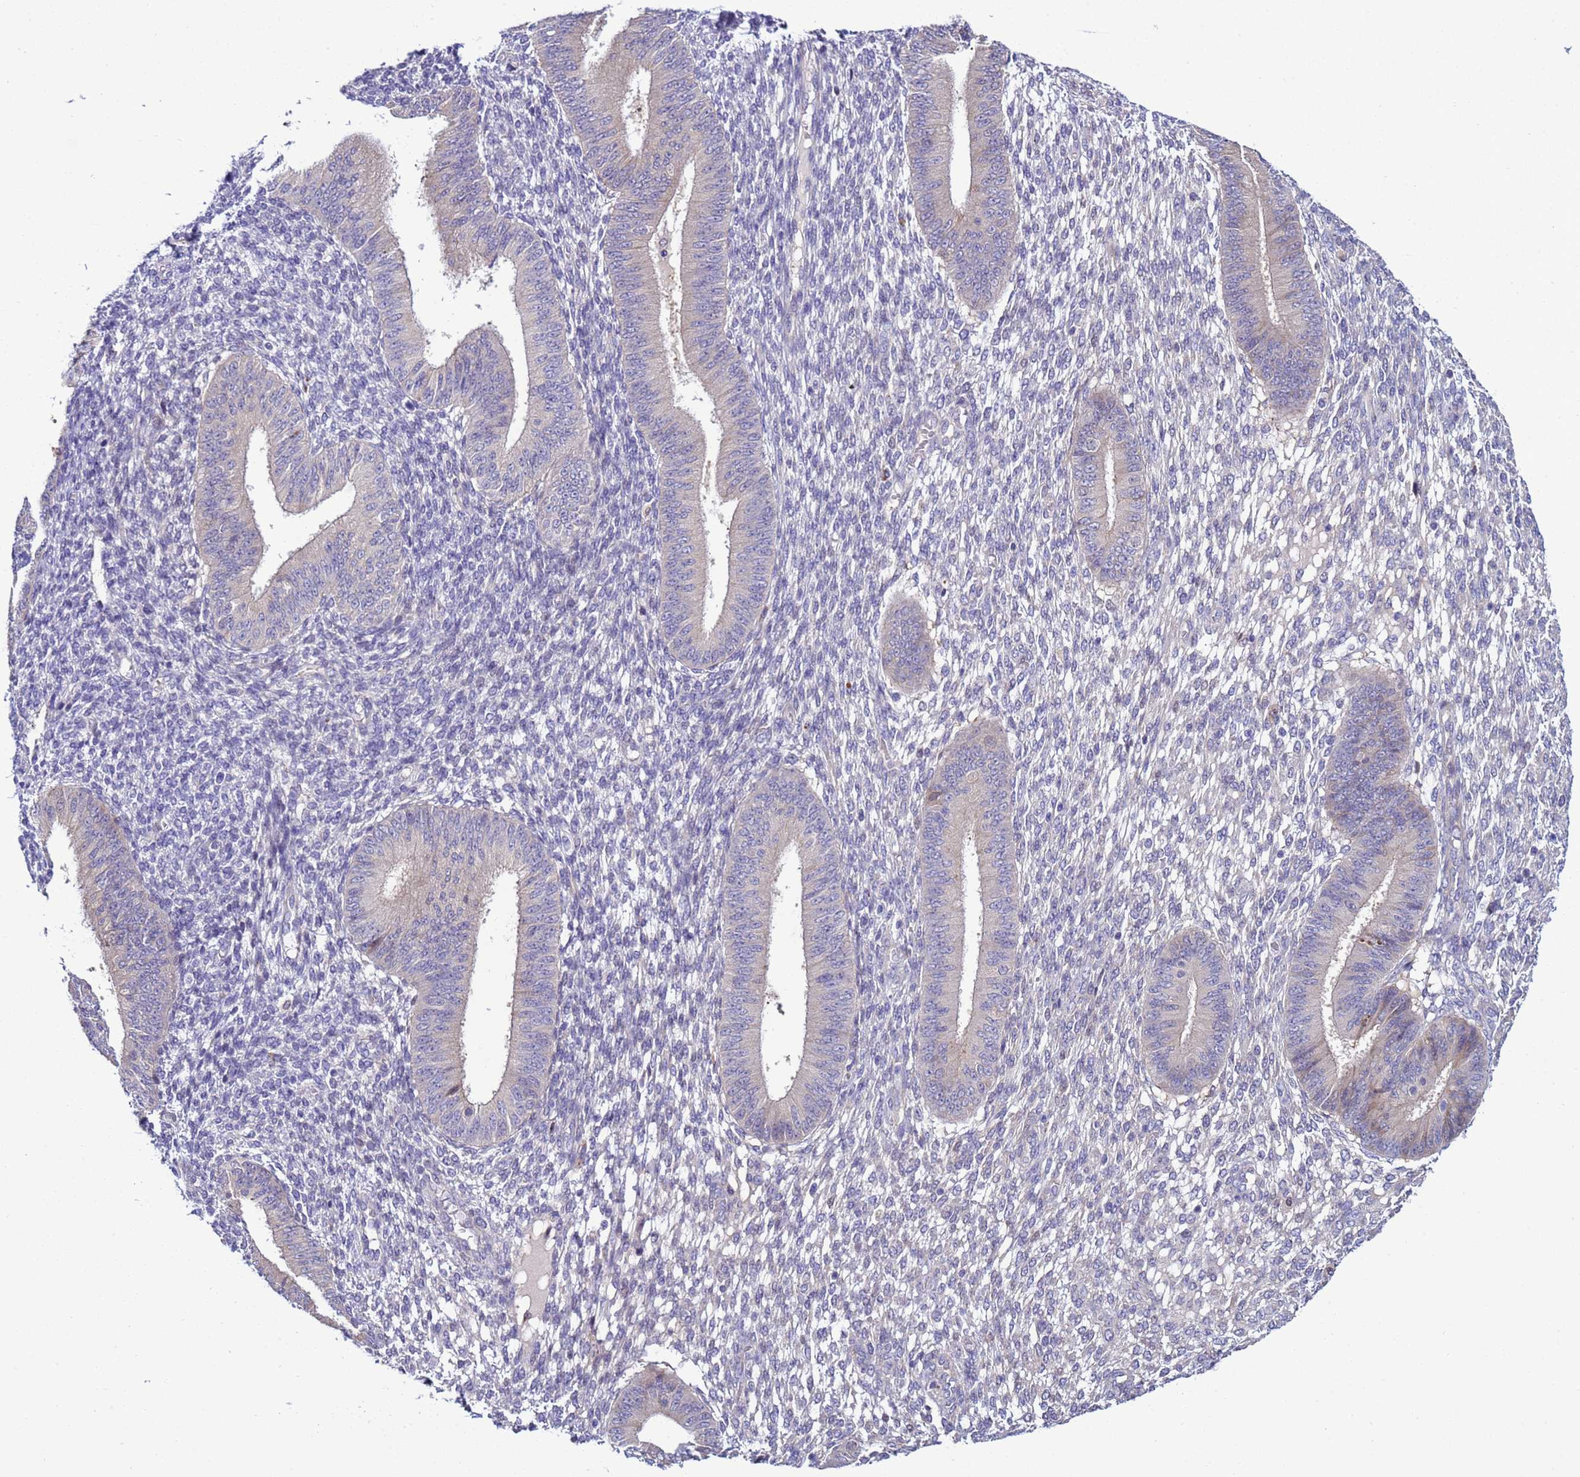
{"staining": {"intensity": "negative", "quantity": "none", "location": "none"}, "tissue": "endometrium", "cell_type": "Cells in endometrial stroma", "image_type": "normal", "snomed": [{"axis": "morphology", "description": "Normal tissue, NOS"}, {"axis": "topography", "description": "Endometrium"}], "caption": "Immunohistochemistry (IHC) image of benign human endometrium stained for a protein (brown), which displays no positivity in cells in endometrial stroma.", "gene": "NAT1", "patient": {"sex": "female", "age": 49}}